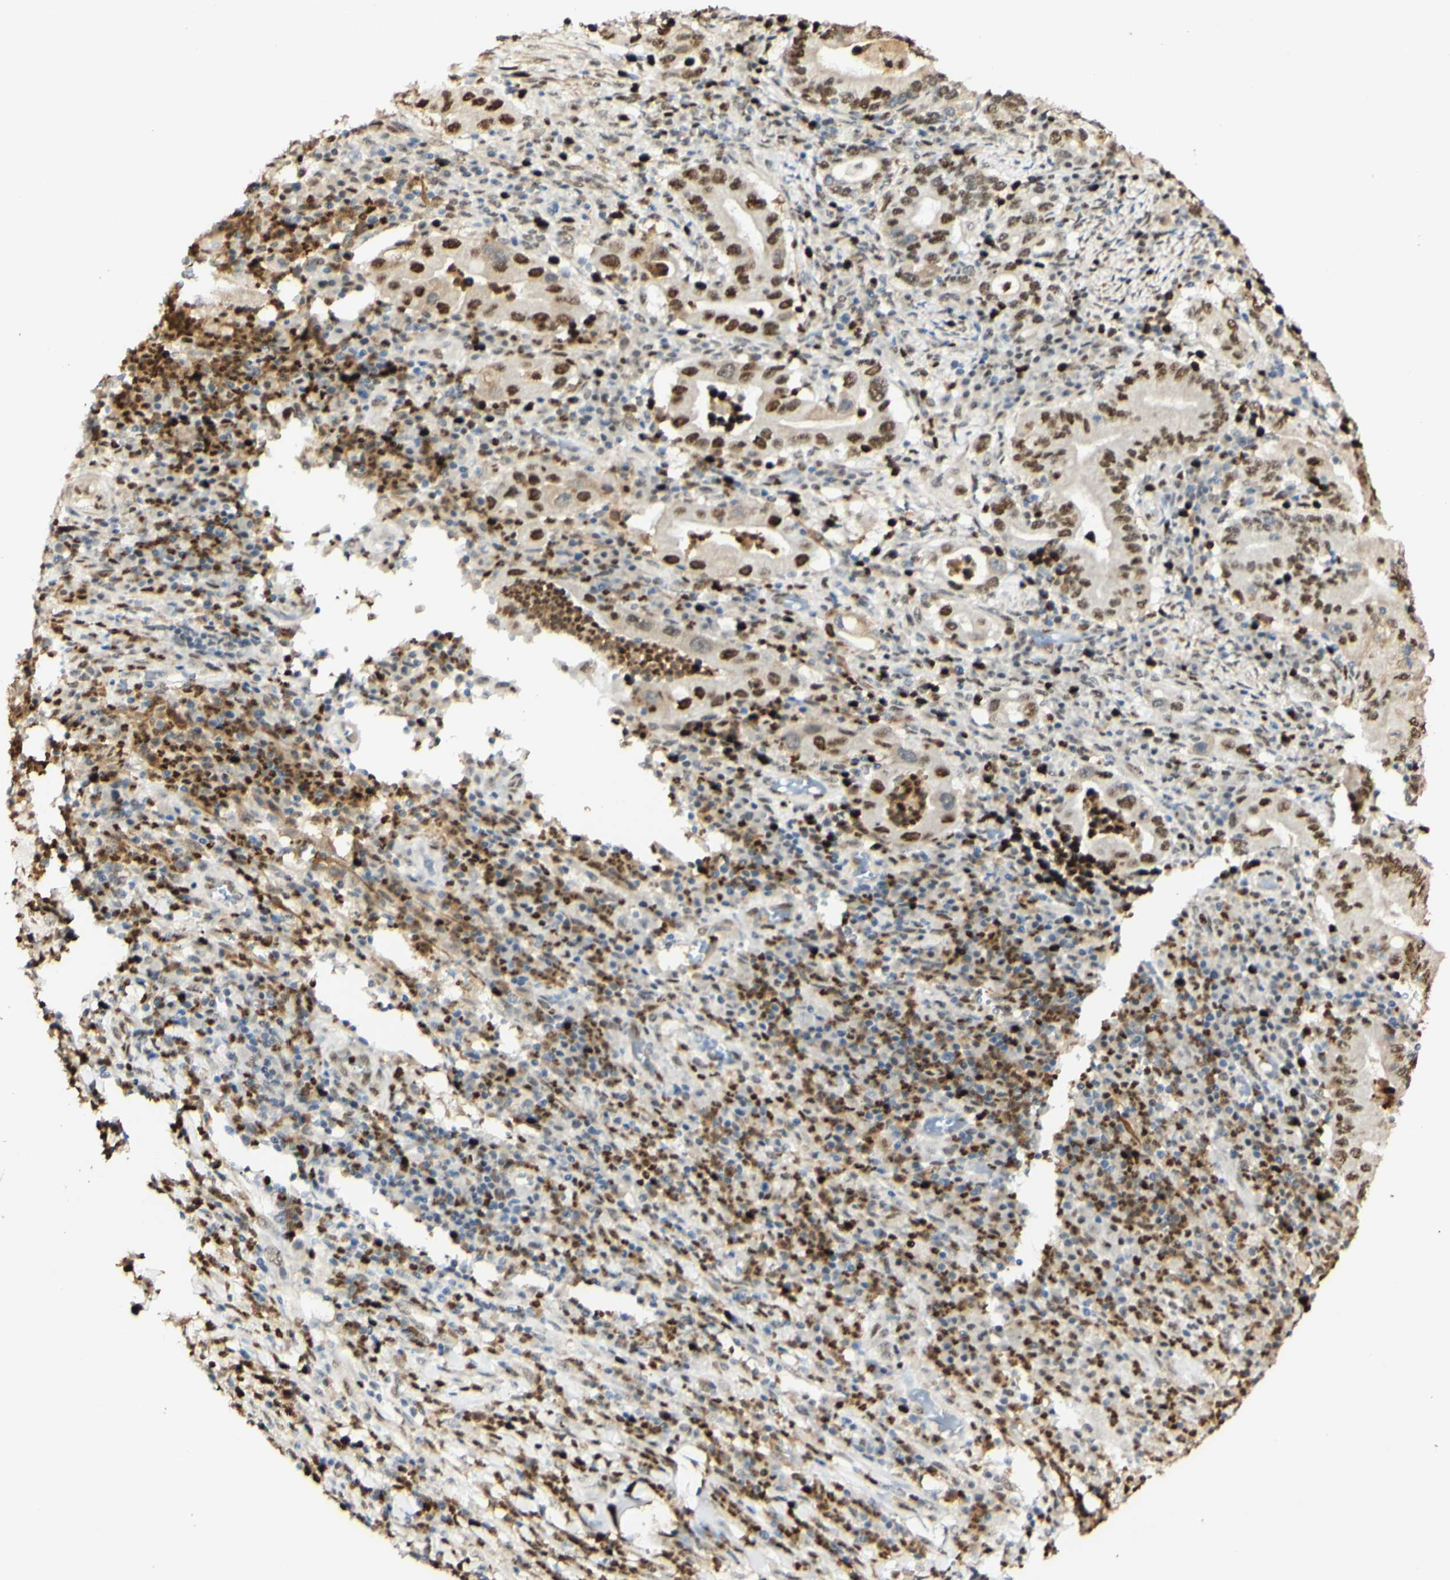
{"staining": {"intensity": "strong", "quantity": ">75%", "location": "nuclear"}, "tissue": "stomach cancer", "cell_type": "Tumor cells", "image_type": "cancer", "snomed": [{"axis": "morphology", "description": "Normal tissue, NOS"}, {"axis": "morphology", "description": "Adenocarcinoma, NOS"}, {"axis": "topography", "description": "Esophagus"}, {"axis": "topography", "description": "Stomach, upper"}, {"axis": "topography", "description": "Peripheral nerve tissue"}], "caption": "Immunohistochemical staining of stomach adenocarcinoma reveals high levels of strong nuclear expression in about >75% of tumor cells.", "gene": "MAP3K4", "patient": {"sex": "male", "age": 62}}